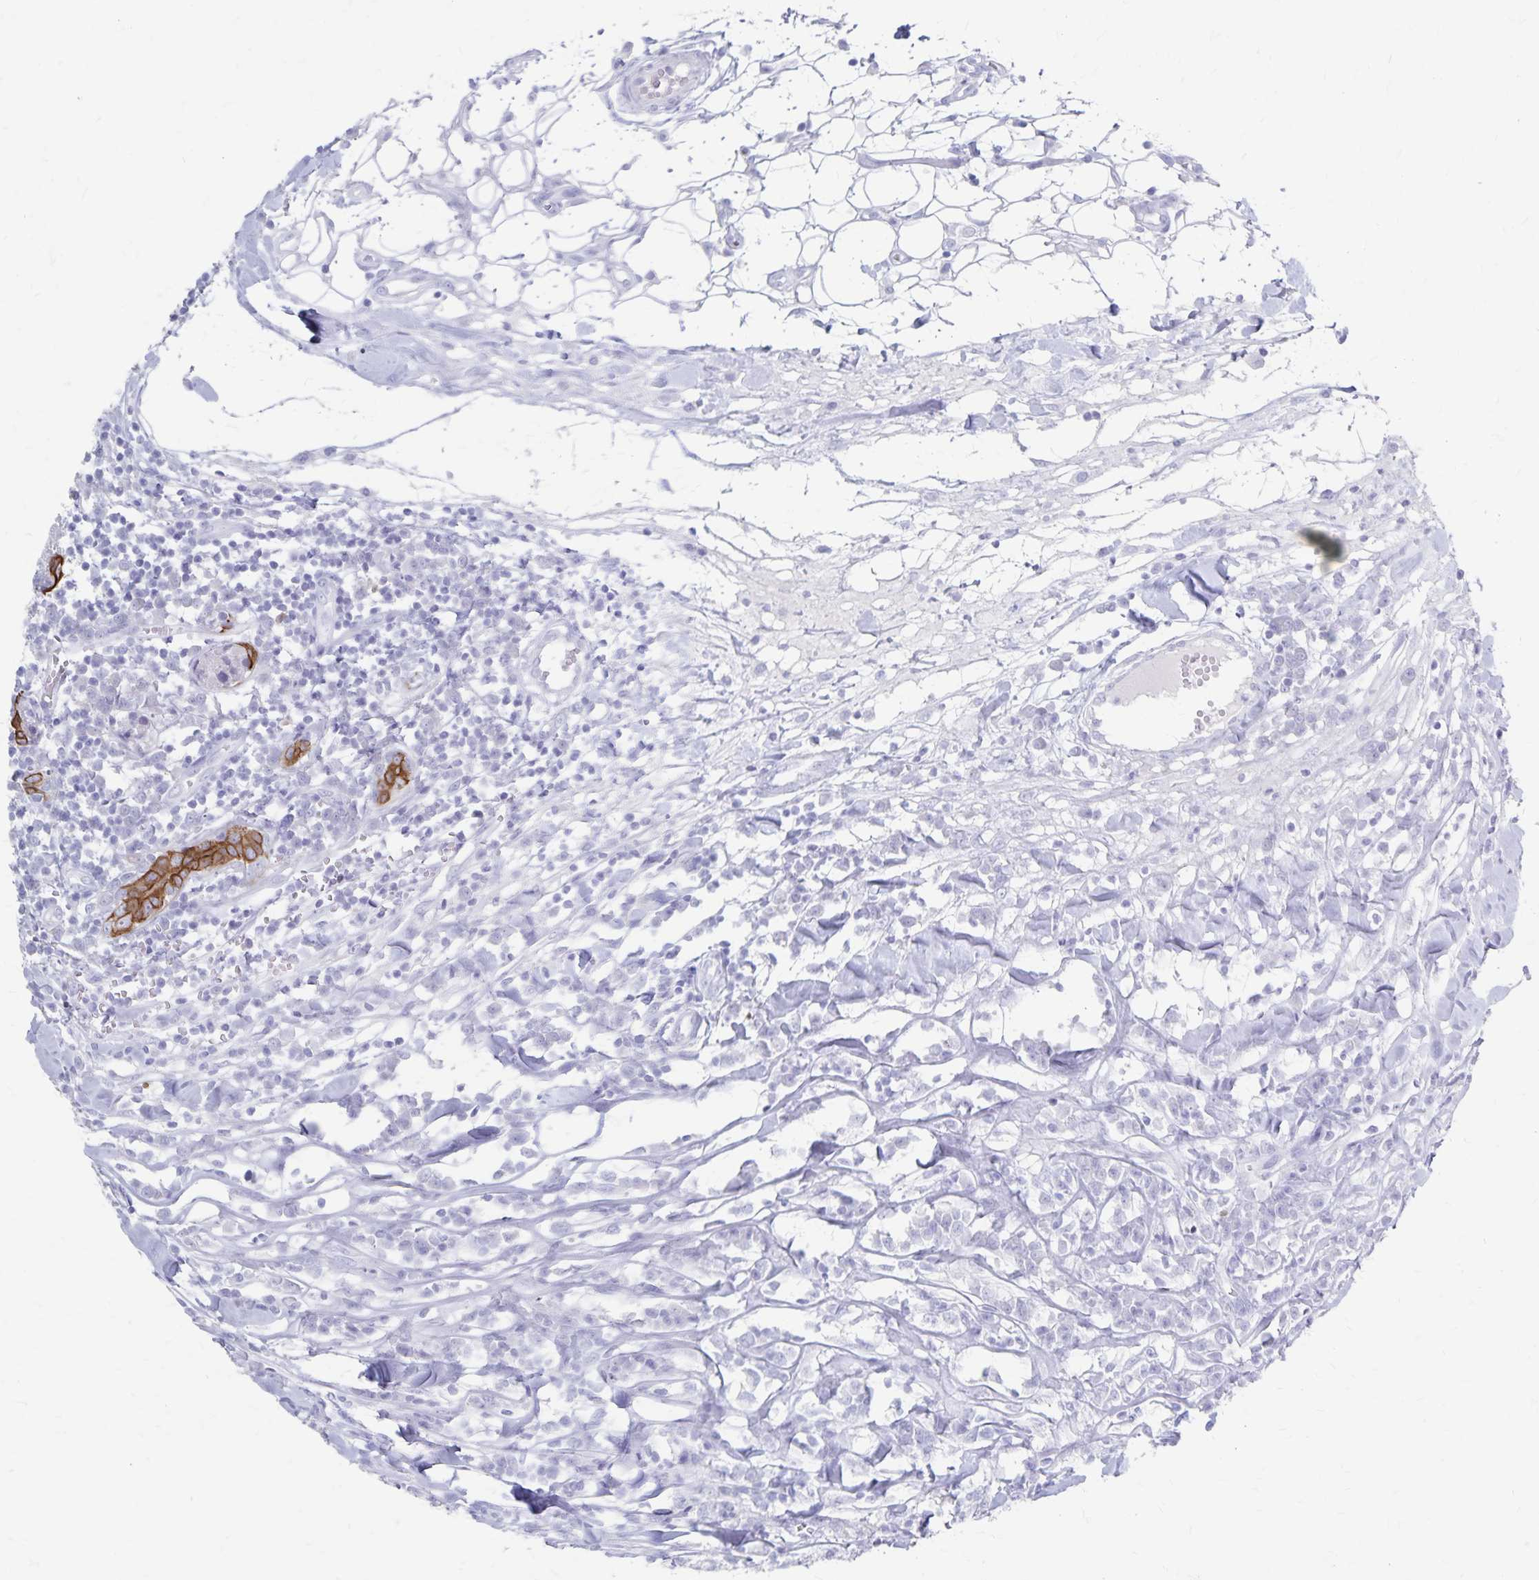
{"staining": {"intensity": "negative", "quantity": "none", "location": "none"}, "tissue": "breast cancer", "cell_type": "Tumor cells", "image_type": "cancer", "snomed": [{"axis": "morphology", "description": "Duct carcinoma"}, {"axis": "topography", "description": "Breast"}], "caption": "Breast intraductal carcinoma stained for a protein using immunohistochemistry (IHC) demonstrates no positivity tumor cells.", "gene": "GPBAR1", "patient": {"sex": "female", "age": 30}}